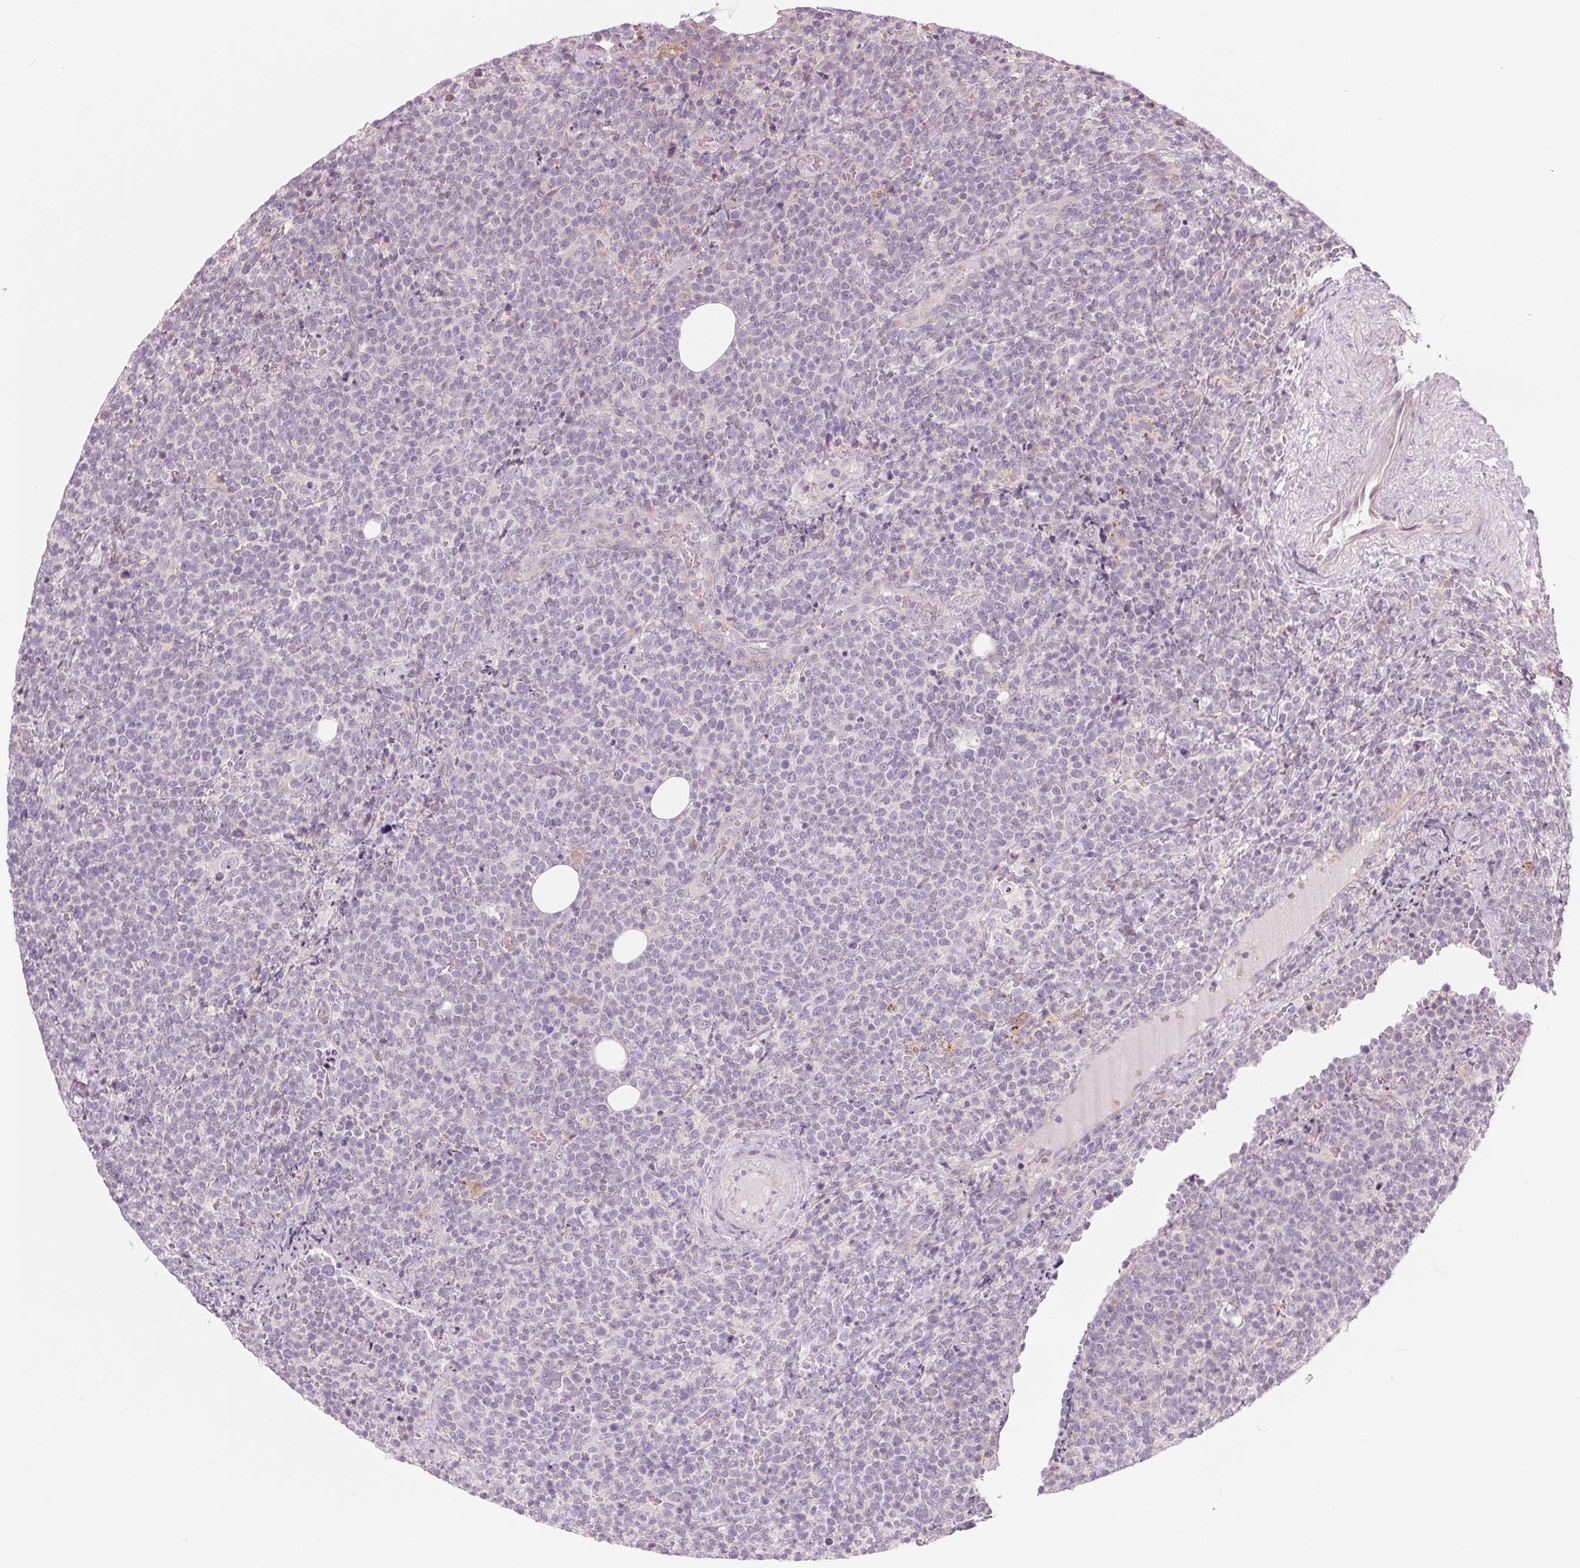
{"staining": {"intensity": "negative", "quantity": "none", "location": "none"}, "tissue": "lymphoma", "cell_type": "Tumor cells", "image_type": "cancer", "snomed": [{"axis": "morphology", "description": "Malignant lymphoma, non-Hodgkin's type, High grade"}, {"axis": "topography", "description": "Lymph node"}], "caption": "Lymphoma was stained to show a protein in brown. There is no significant positivity in tumor cells.", "gene": "GNMT", "patient": {"sex": "male", "age": 61}}